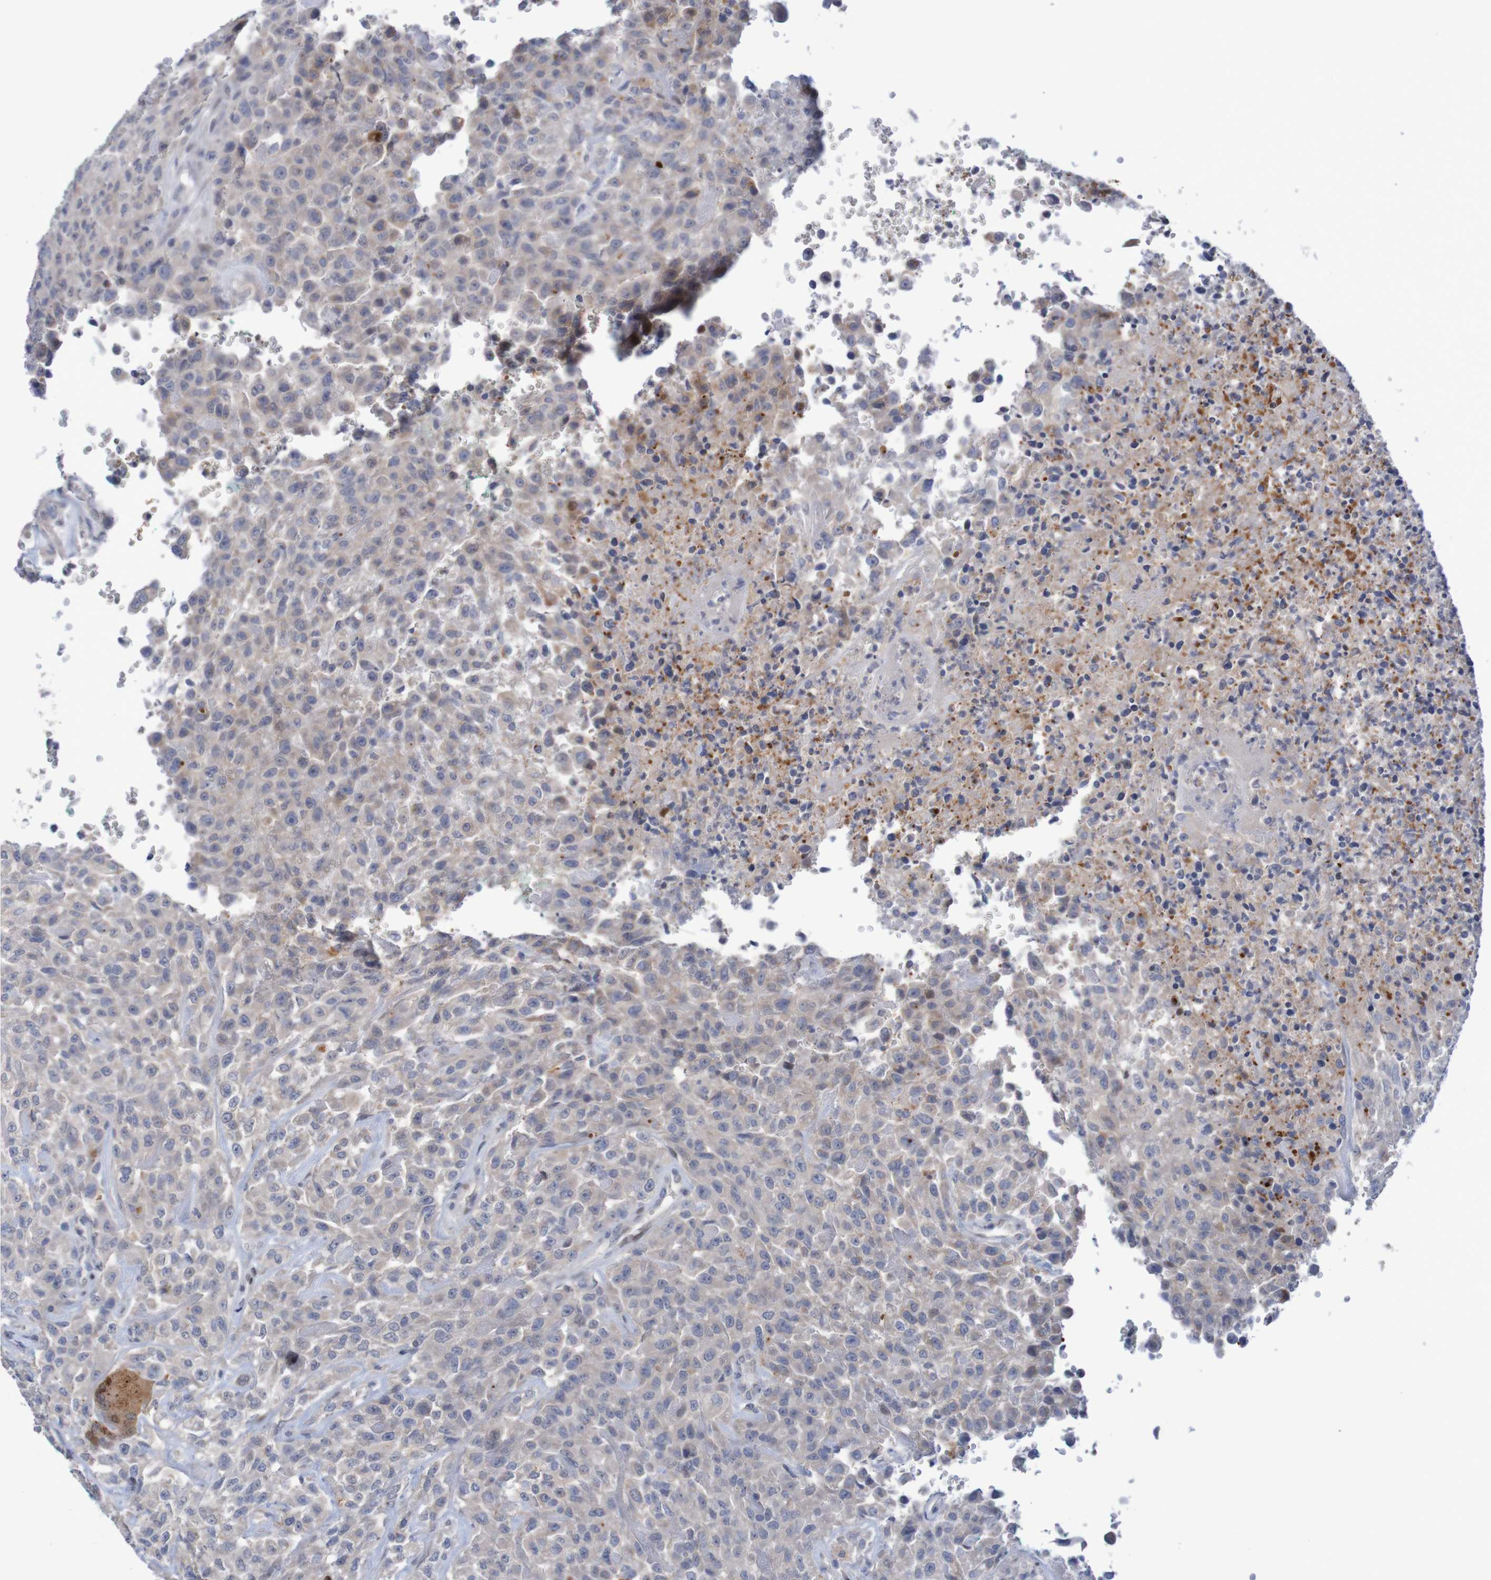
{"staining": {"intensity": "negative", "quantity": "none", "location": "none"}, "tissue": "urothelial cancer", "cell_type": "Tumor cells", "image_type": "cancer", "snomed": [{"axis": "morphology", "description": "Urothelial carcinoma, High grade"}, {"axis": "topography", "description": "Urinary bladder"}], "caption": "Urothelial cancer stained for a protein using immunohistochemistry (IHC) displays no expression tumor cells.", "gene": "FBP2", "patient": {"sex": "male", "age": 46}}